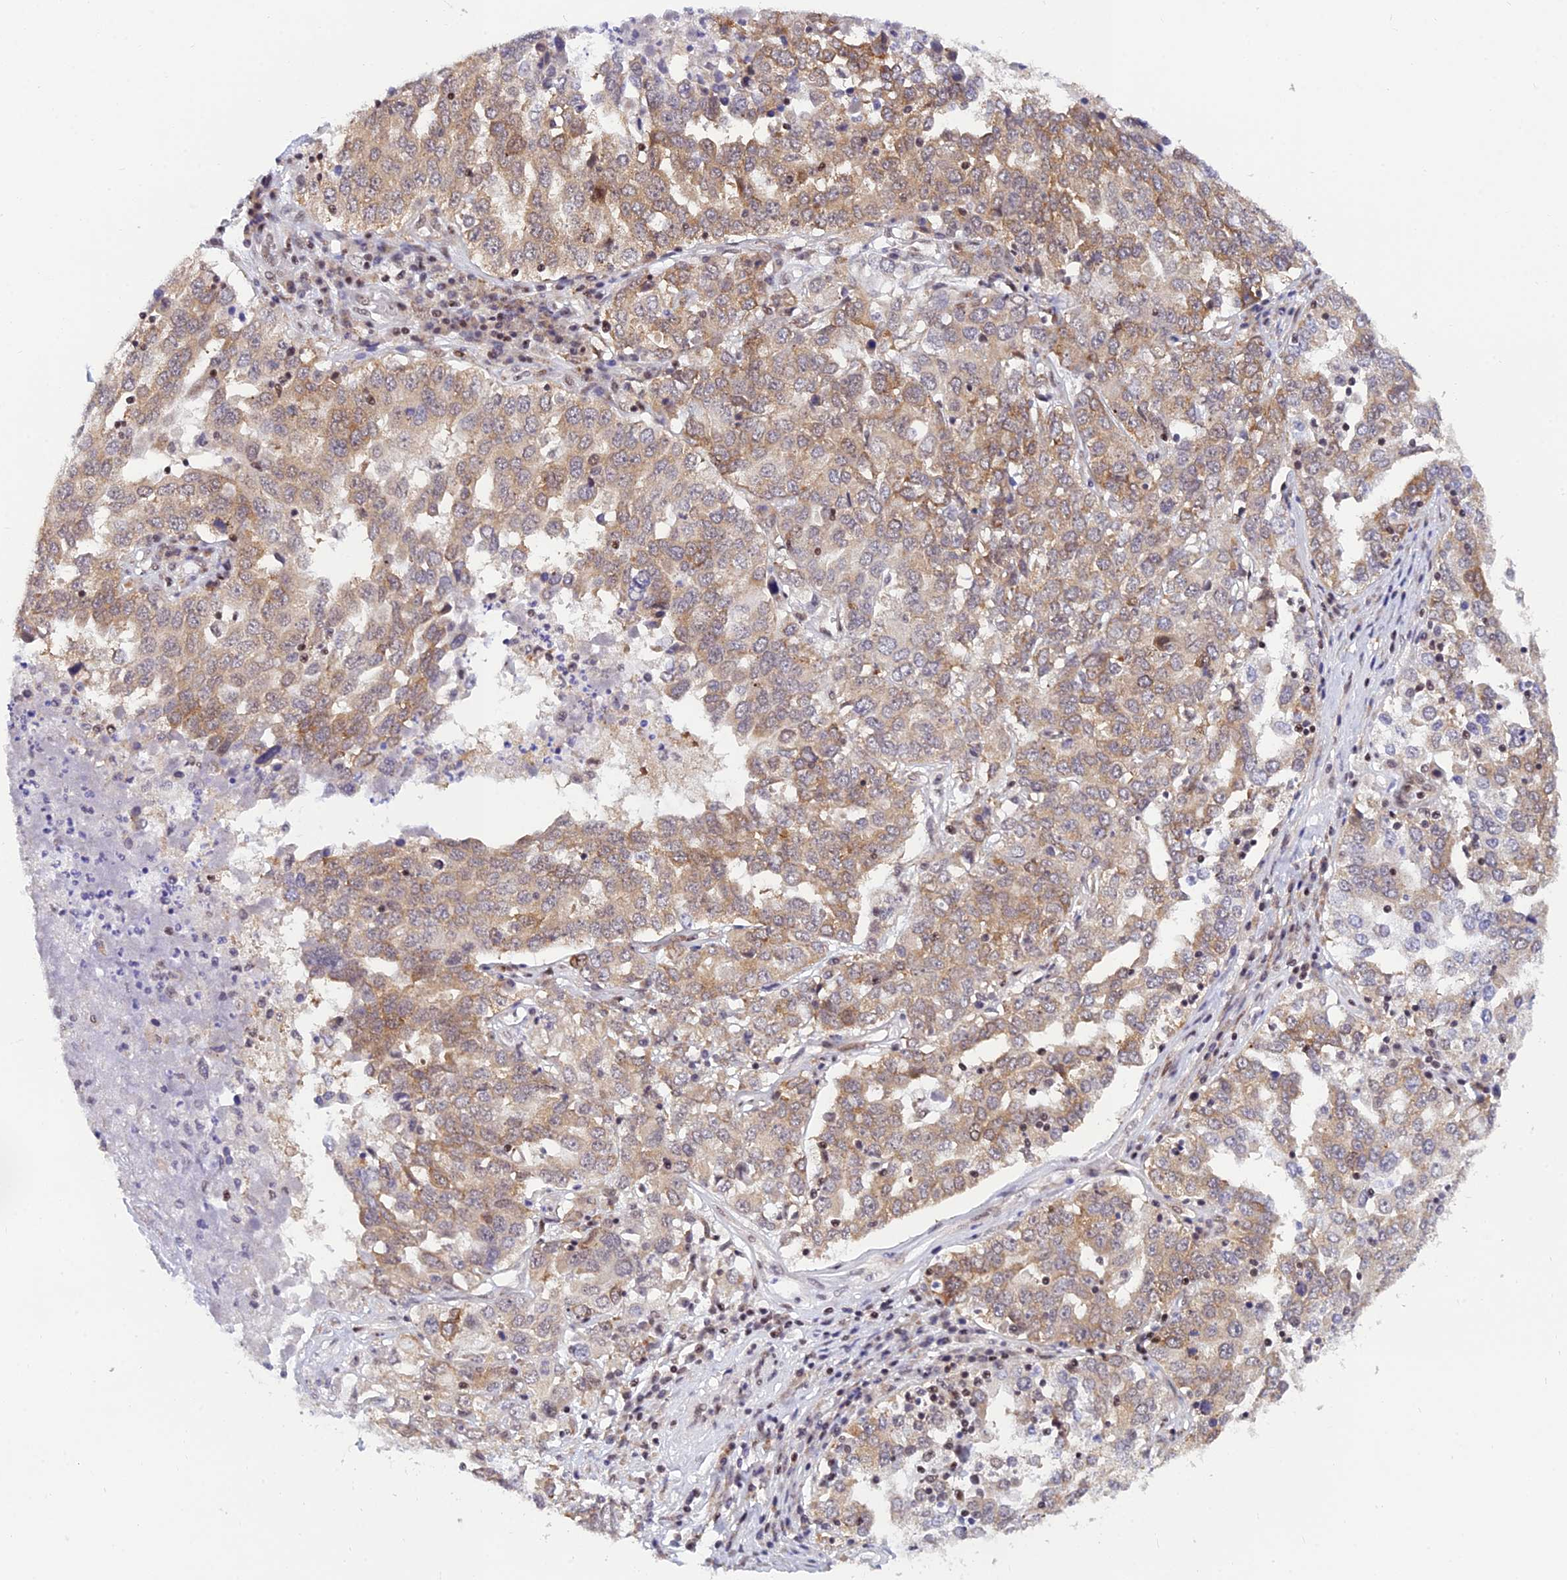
{"staining": {"intensity": "moderate", "quantity": ">75%", "location": "cytoplasmic/membranous"}, "tissue": "ovarian cancer", "cell_type": "Tumor cells", "image_type": "cancer", "snomed": [{"axis": "morphology", "description": "Carcinoma, endometroid"}, {"axis": "topography", "description": "Ovary"}], "caption": "Ovarian cancer (endometroid carcinoma) stained for a protein shows moderate cytoplasmic/membranous positivity in tumor cells. The protein is stained brown, and the nuclei are stained in blue (DAB IHC with brightfield microscopy, high magnification).", "gene": "USP22", "patient": {"sex": "female", "age": 62}}